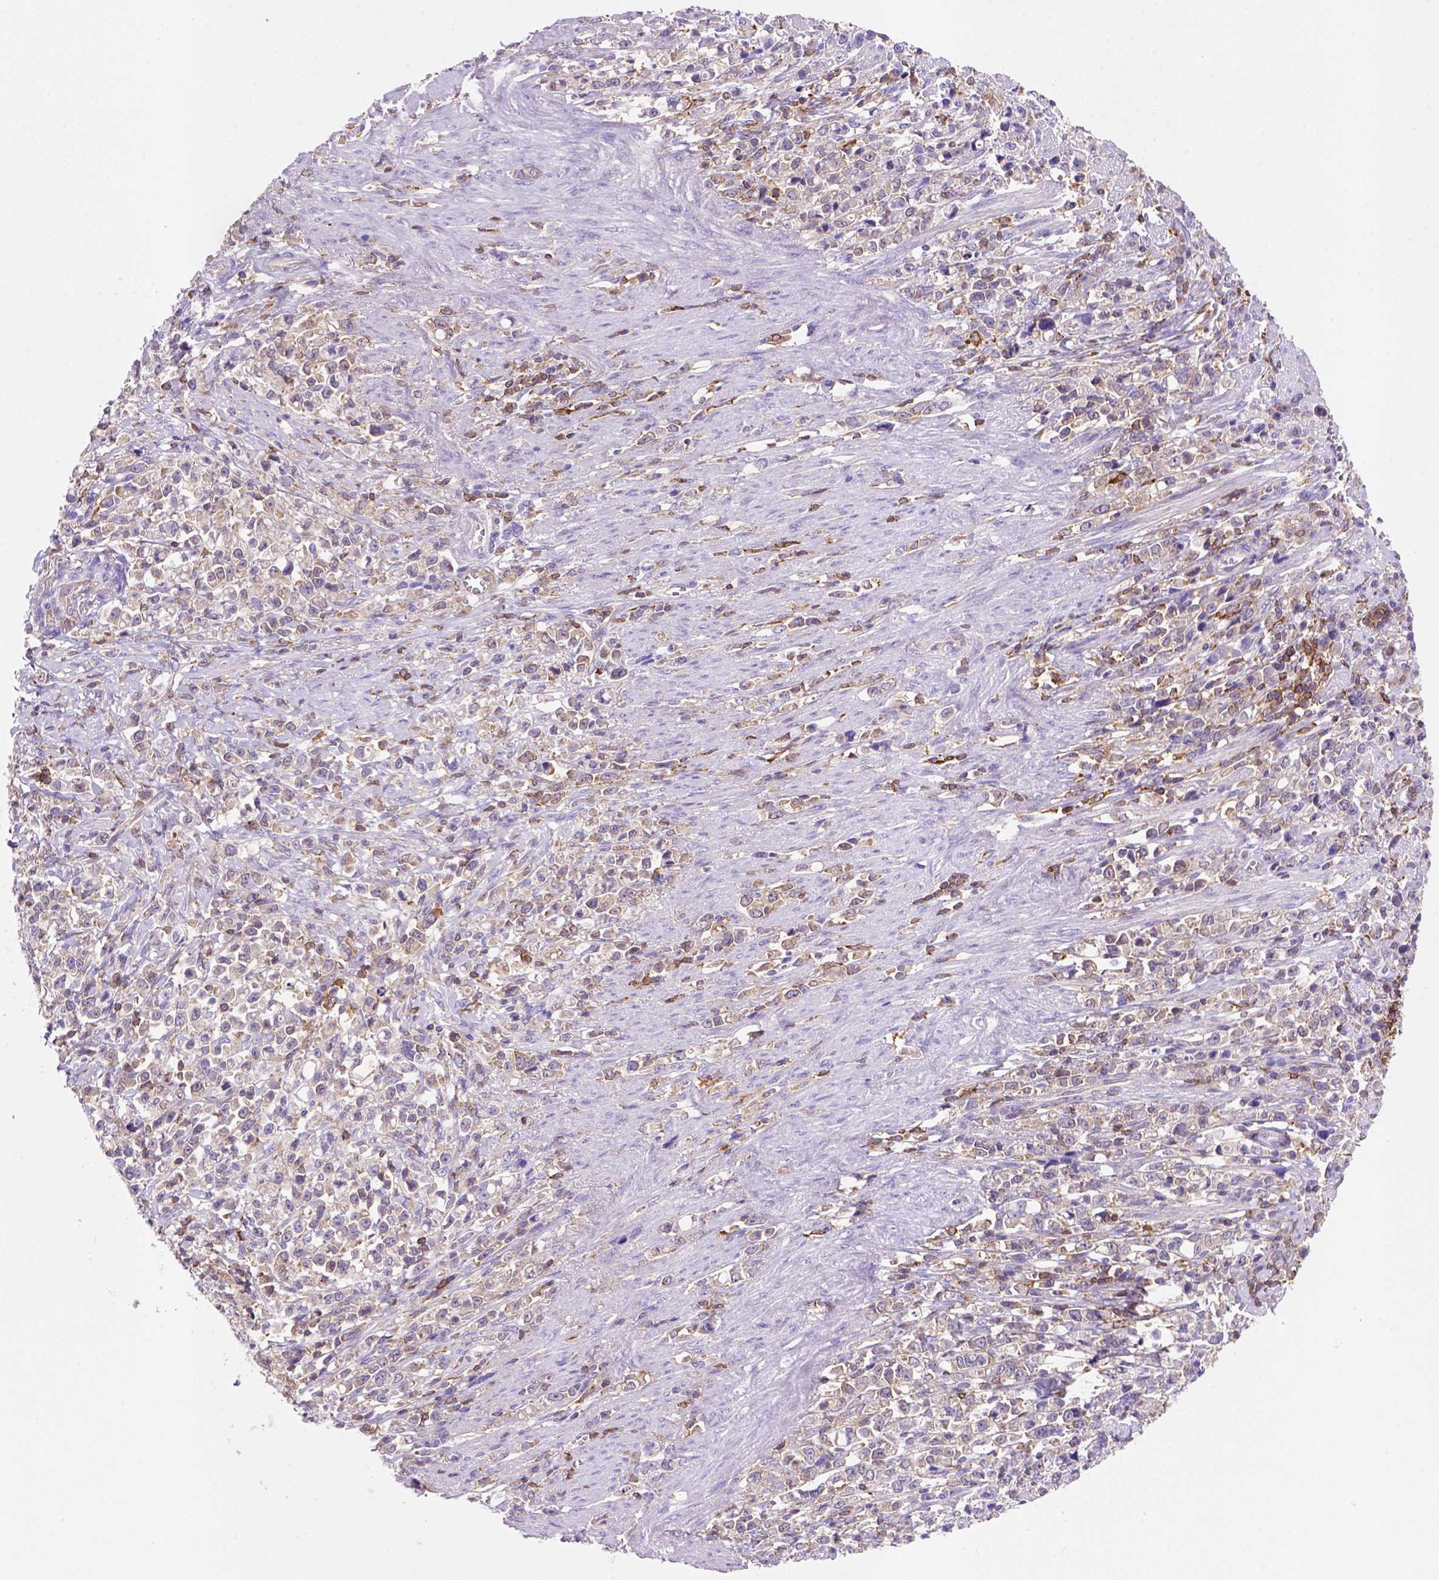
{"staining": {"intensity": "negative", "quantity": "none", "location": "none"}, "tissue": "stomach cancer", "cell_type": "Tumor cells", "image_type": "cancer", "snomed": [{"axis": "morphology", "description": "Adenocarcinoma, NOS"}, {"axis": "topography", "description": "Stomach"}], "caption": "Immunohistochemical staining of human stomach adenocarcinoma displays no significant staining in tumor cells. (Immunohistochemistry, brightfield microscopy, high magnification).", "gene": "INPP5D", "patient": {"sex": "male", "age": 63}}